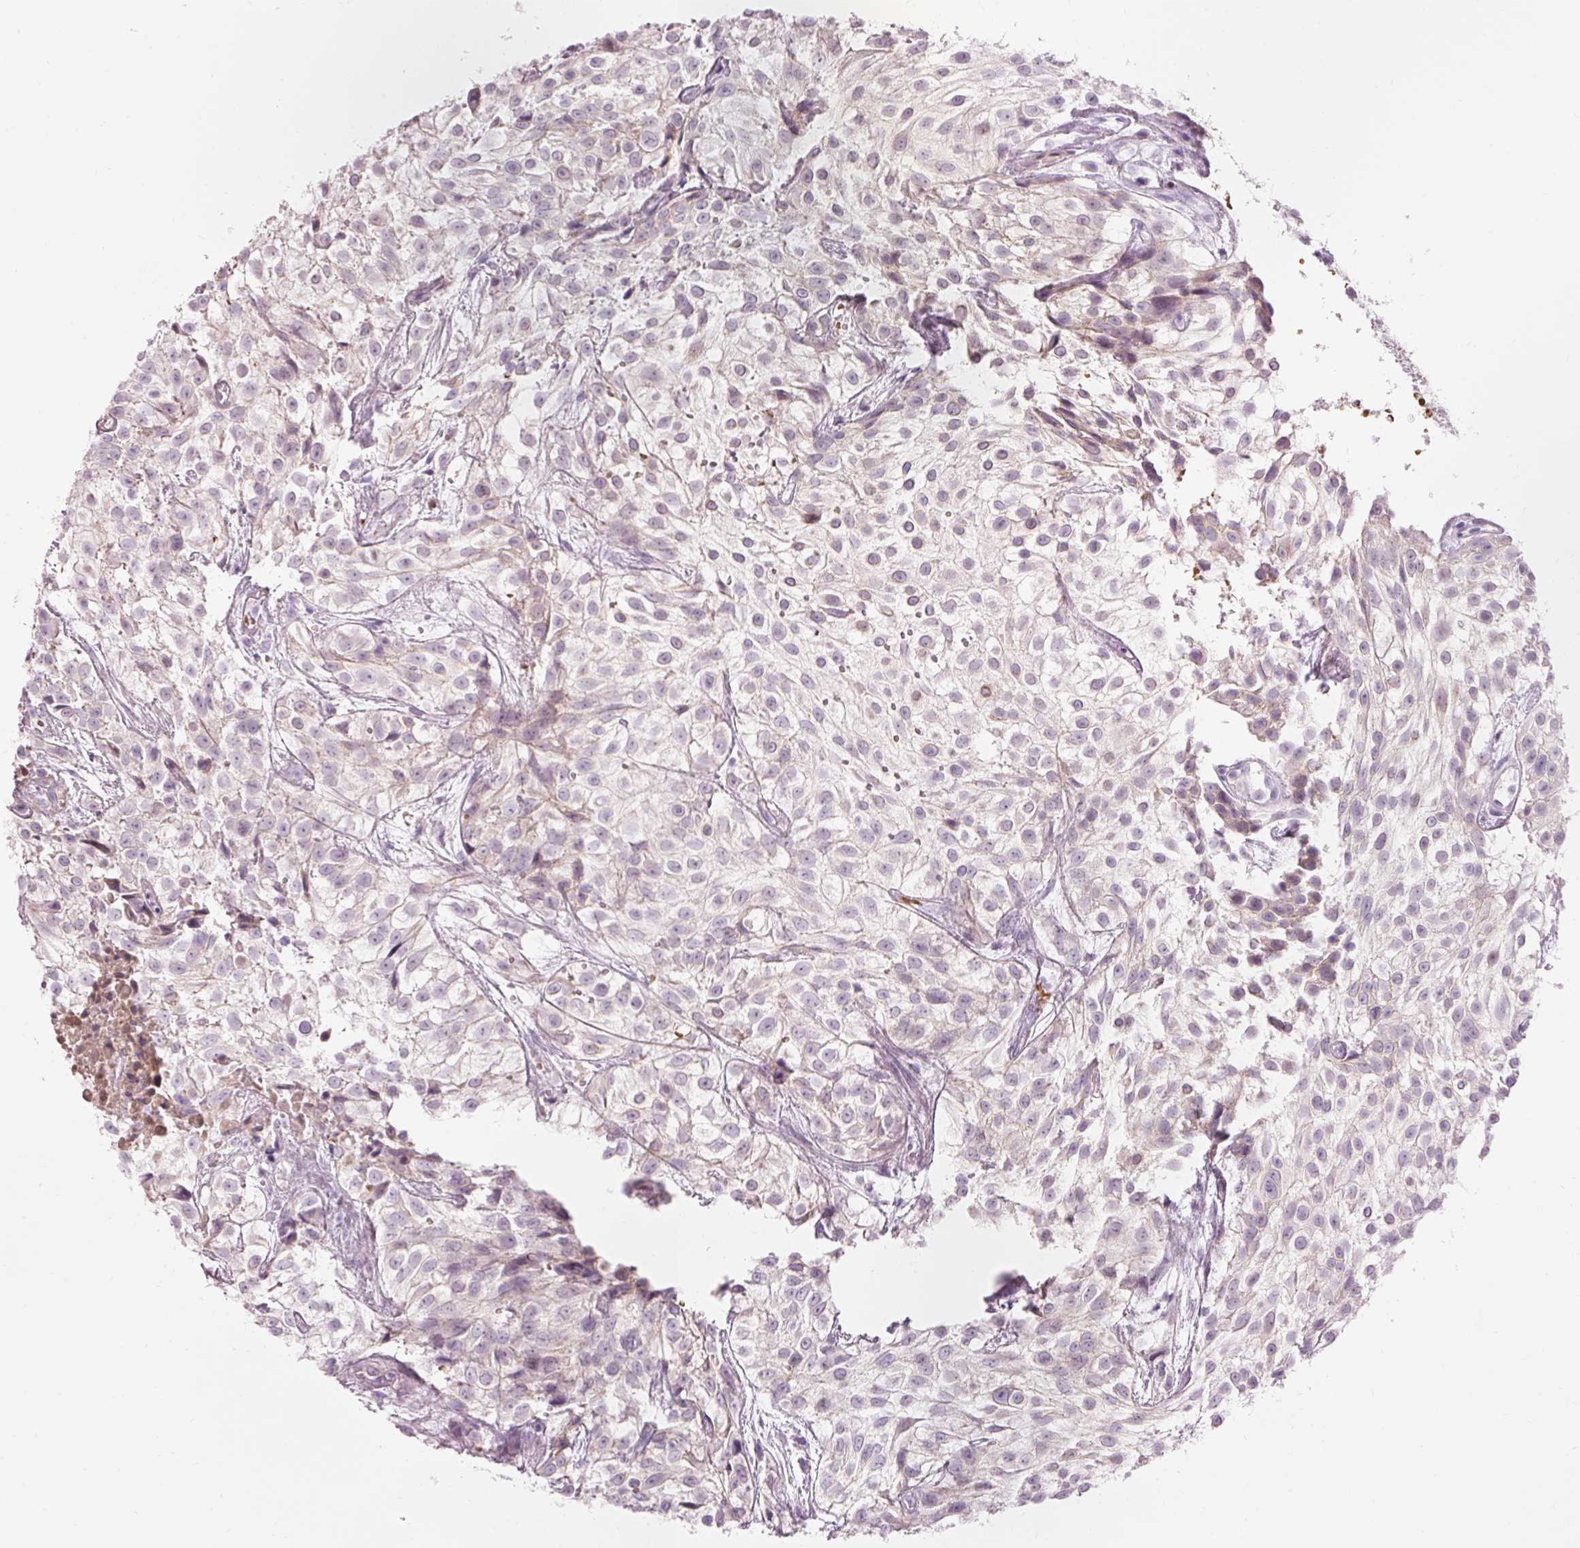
{"staining": {"intensity": "negative", "quantity": "none", "location": "none"}, "tissue": "urothelial cancer", "cell_type": "Tumor cells", "image_type": "cancer", "snomed": [{"axis": "morphology", "description": "Urothelial carcinoma, High grade"}, {"axis": "topography", "description": "Urinary bladder"}], "caption": "Urothelial cancer stained for a protein using immunohistochemistry reveals no staining tumor cells.", "gene": "DHRS11", "patient": {"sex": "male", "age": 56}}